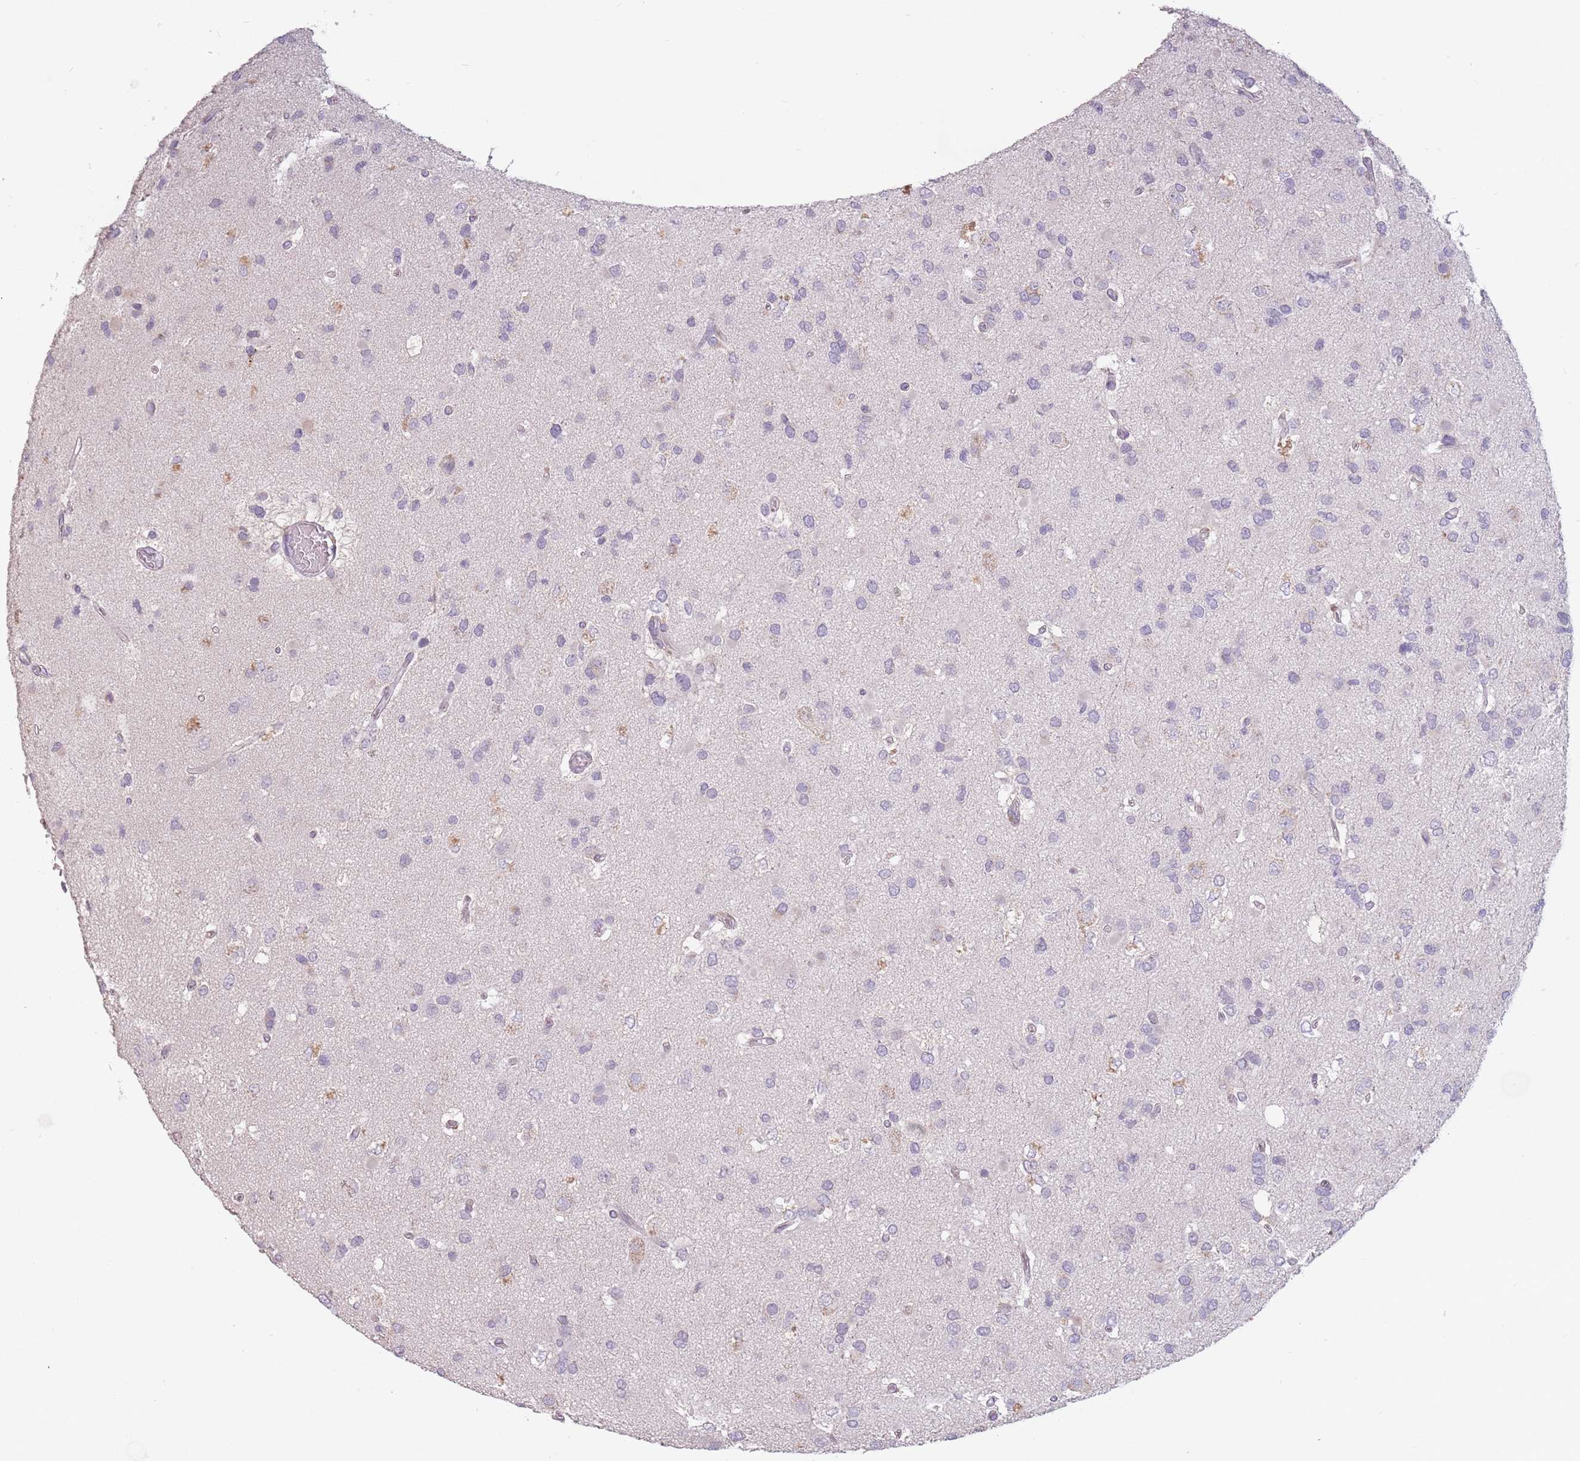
{"staining": {"intensity": "negative", "quantity": "none", "location": "none"}, "tissue": "glioma", "cell_type": "Tumor cells", "image_type": "cancer", "snomed": [{"axis": "morphology", "description": "Glioma, malignant, High grade"}, {"axis": "topography", "description": "Brain"}], "caption": "There is no significant positivity in tumor cells of glioma.", "gene": "RPS9", "patient": {"sex": "male", "age": 53}}